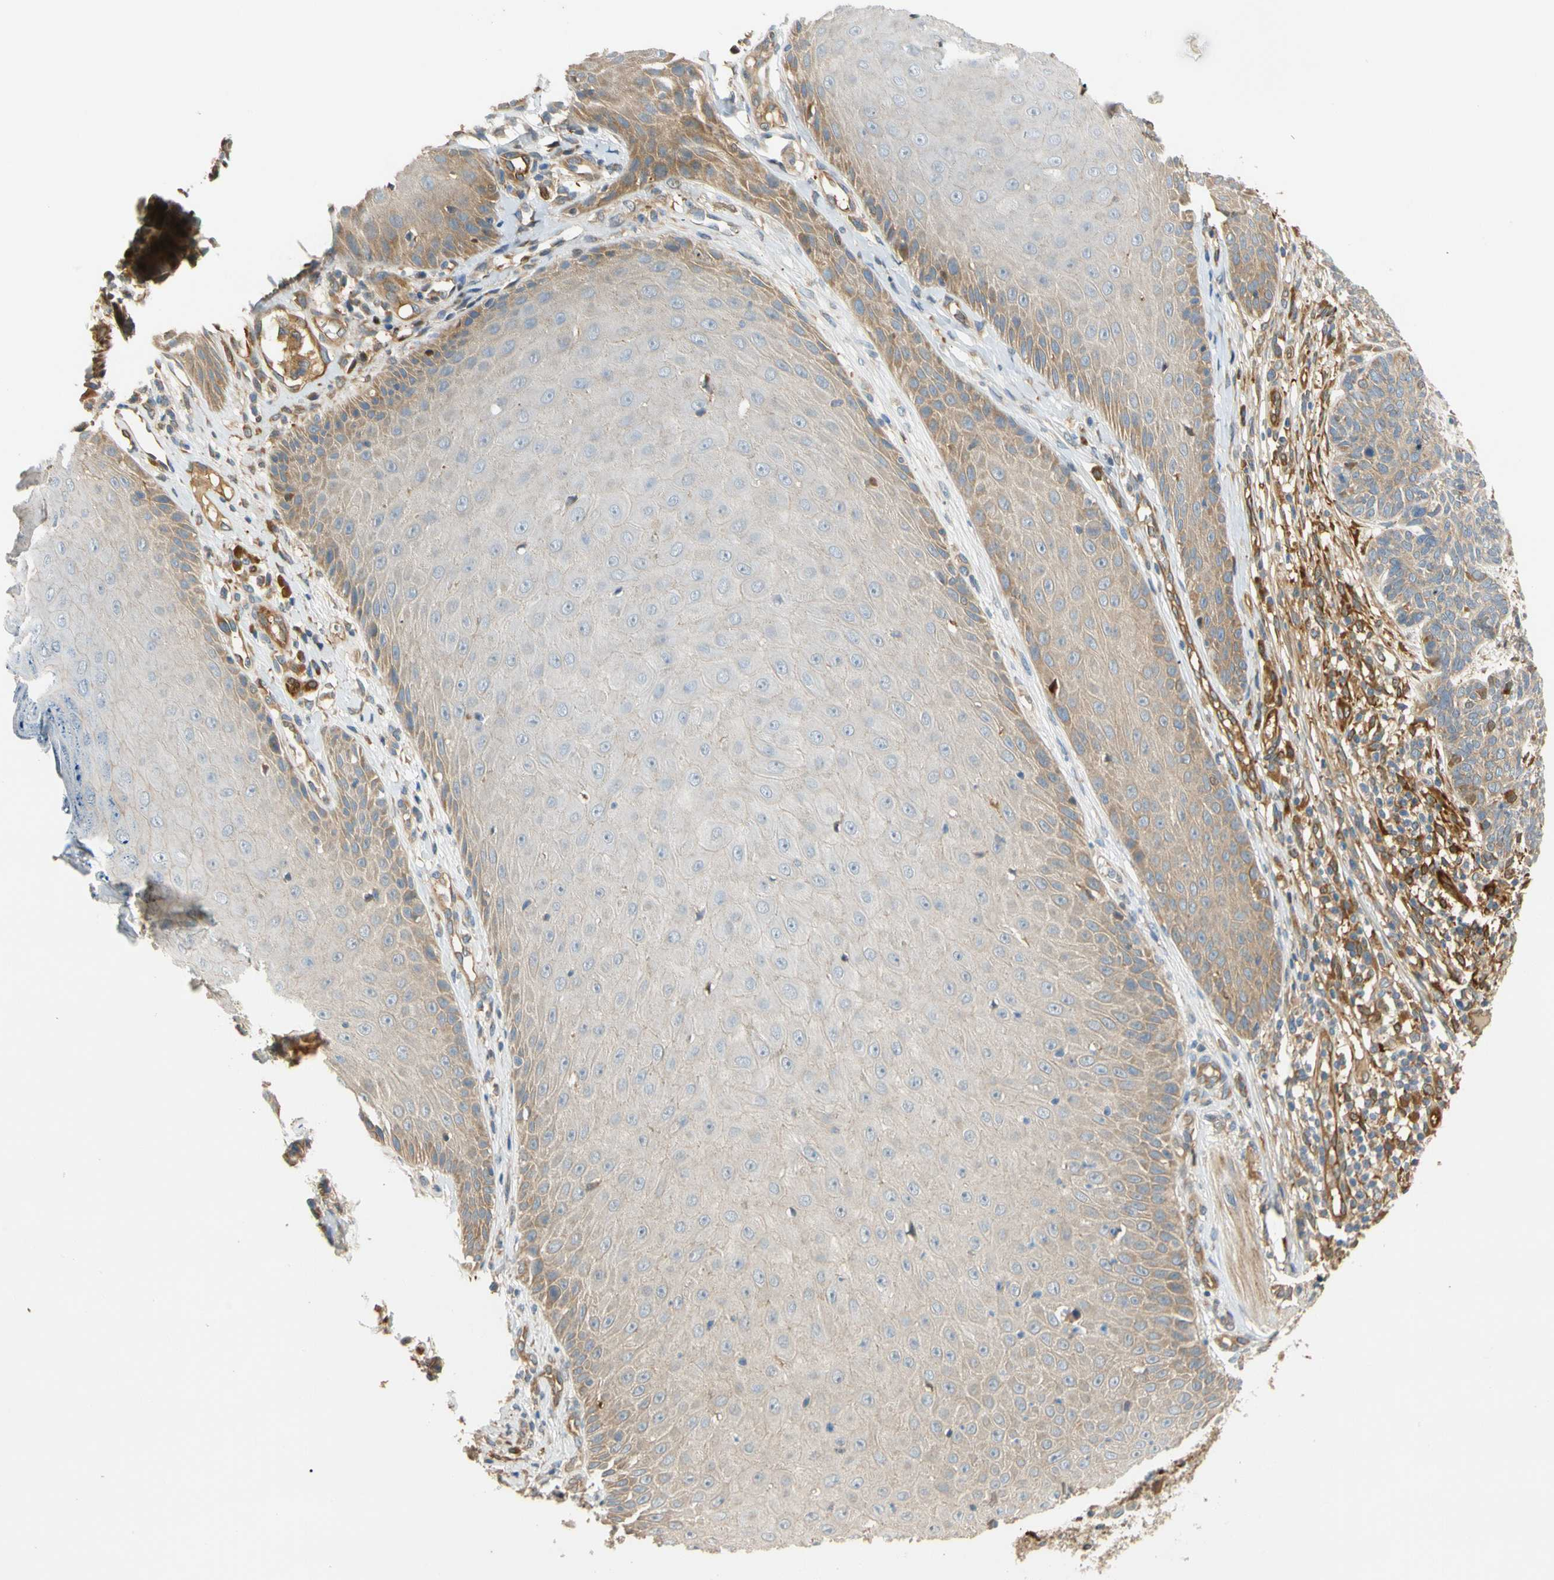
{"staining": {"intensity": "moderate", "quantity": "25%-75%", "location": "cytoplasmic/membranous"}, "tissue": "skin cancer", "cell_type": "Tumor cells", "image_type": "cancer", "snomed": [{"axis": "morphology", "description": "Normal tissue, NOS"}, {"axis": "morphology", "description": "Basal cell carcinoma"}, {"axis": "topography", "description": "Skin"}], "caption": "An immunohistochemistry micrograph of neoplastic tissue is shown. Protein staining in brown labels moderate cytoplasmic/membranous positivity in skin cancer within tumor cells.", "gene": "PARP14", "patient": {"sex": "male", "age": 52}}